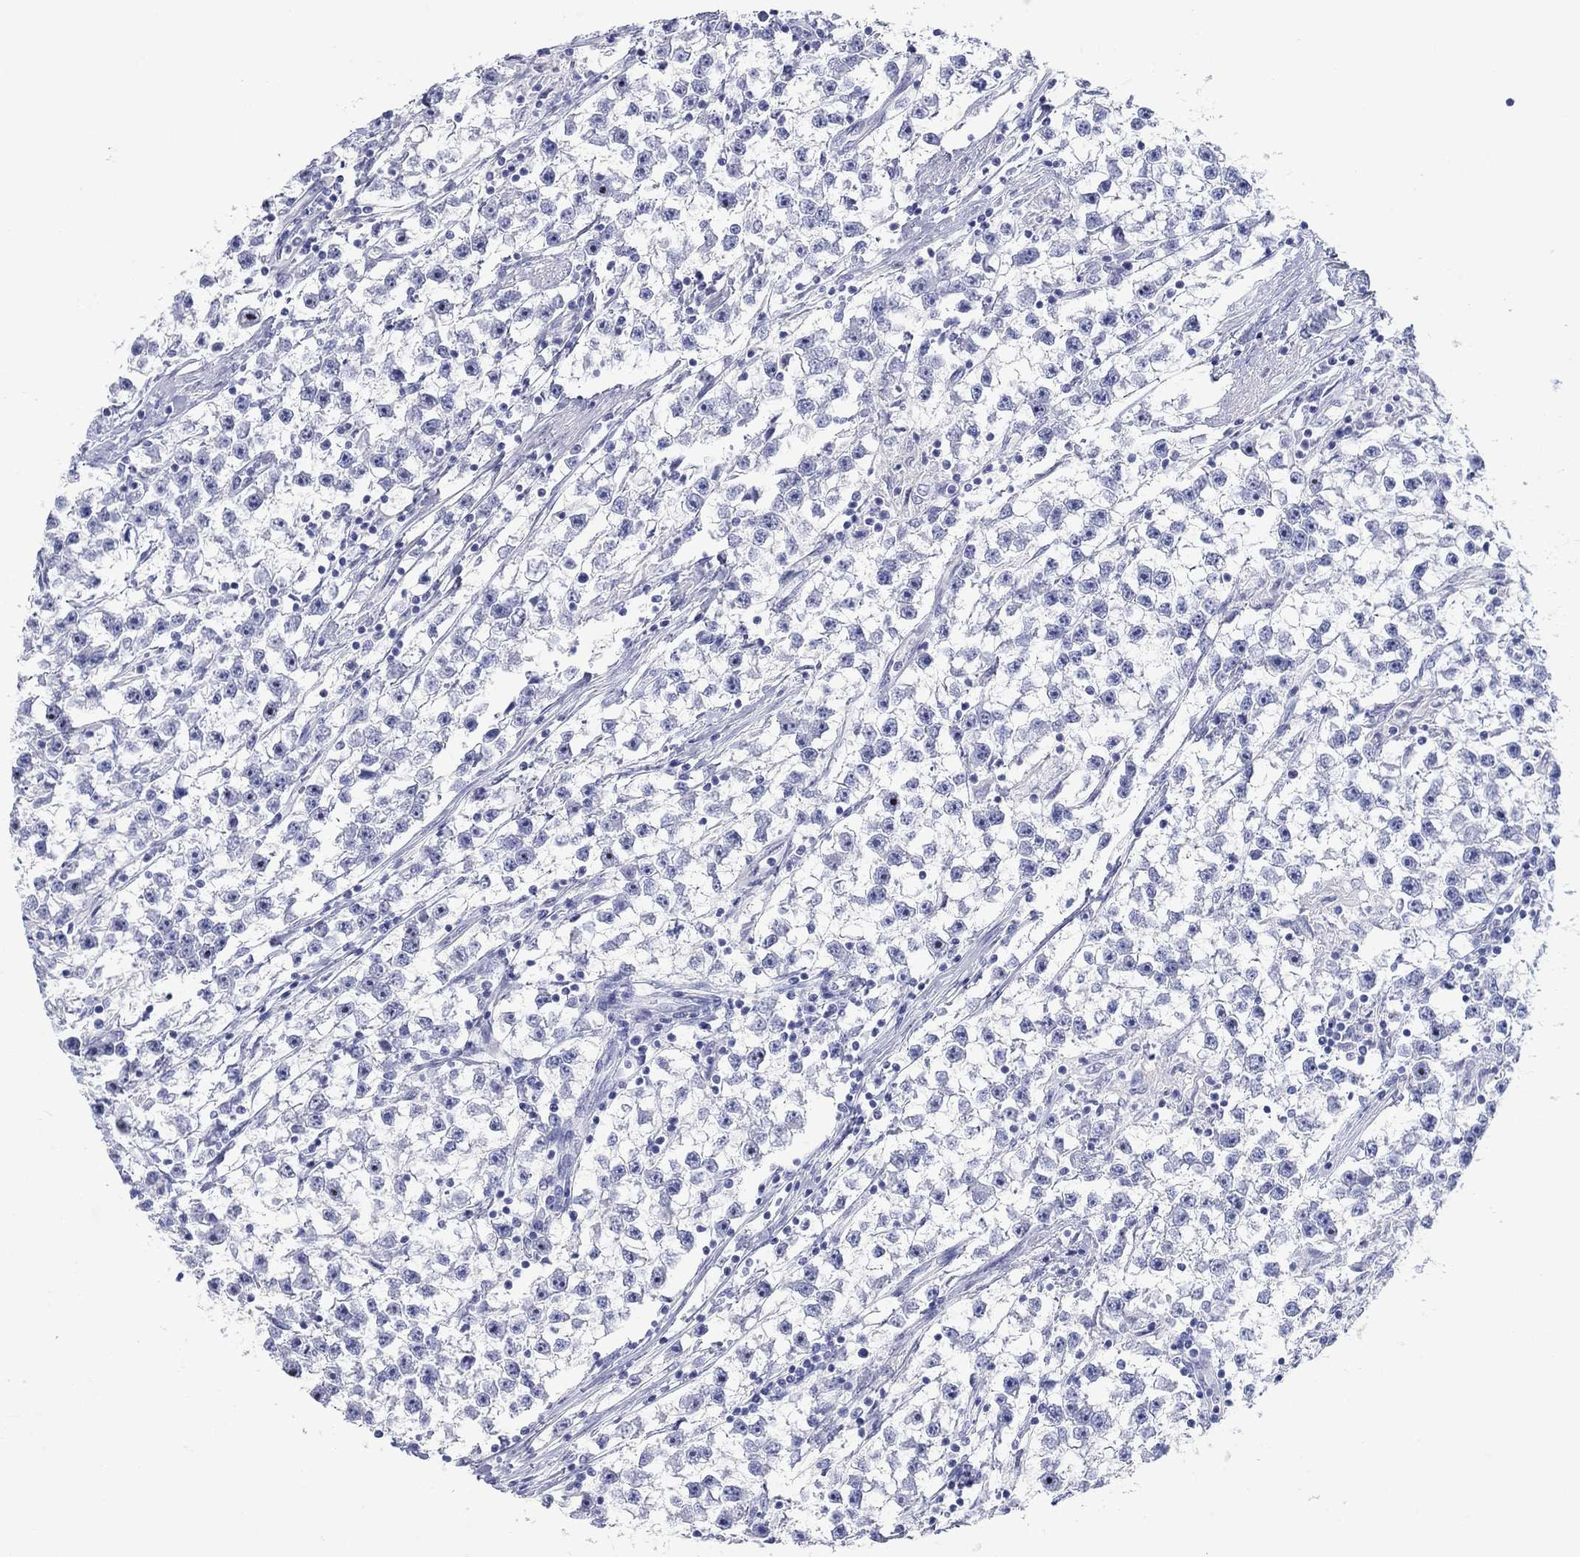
{"staining": {"intensity": "negative", "quantity": "none", "location": "none"}, "tissue": "testis cancer", "cell_type": "Tumor cells", "image_type": "cancer", "snomed": [{"axis": "morphology", "description": "Seminoma, NOS"}, {"axis": "topography", "description": "Testis"}], "caption": "High power microscopy image of an immunohistochemistry (IHC) histopathology image of testis cancer, revealing no significant staining in tumor cells.", "gene": "AKR1C2", "patient": {"sex": "male", "age": 59}}